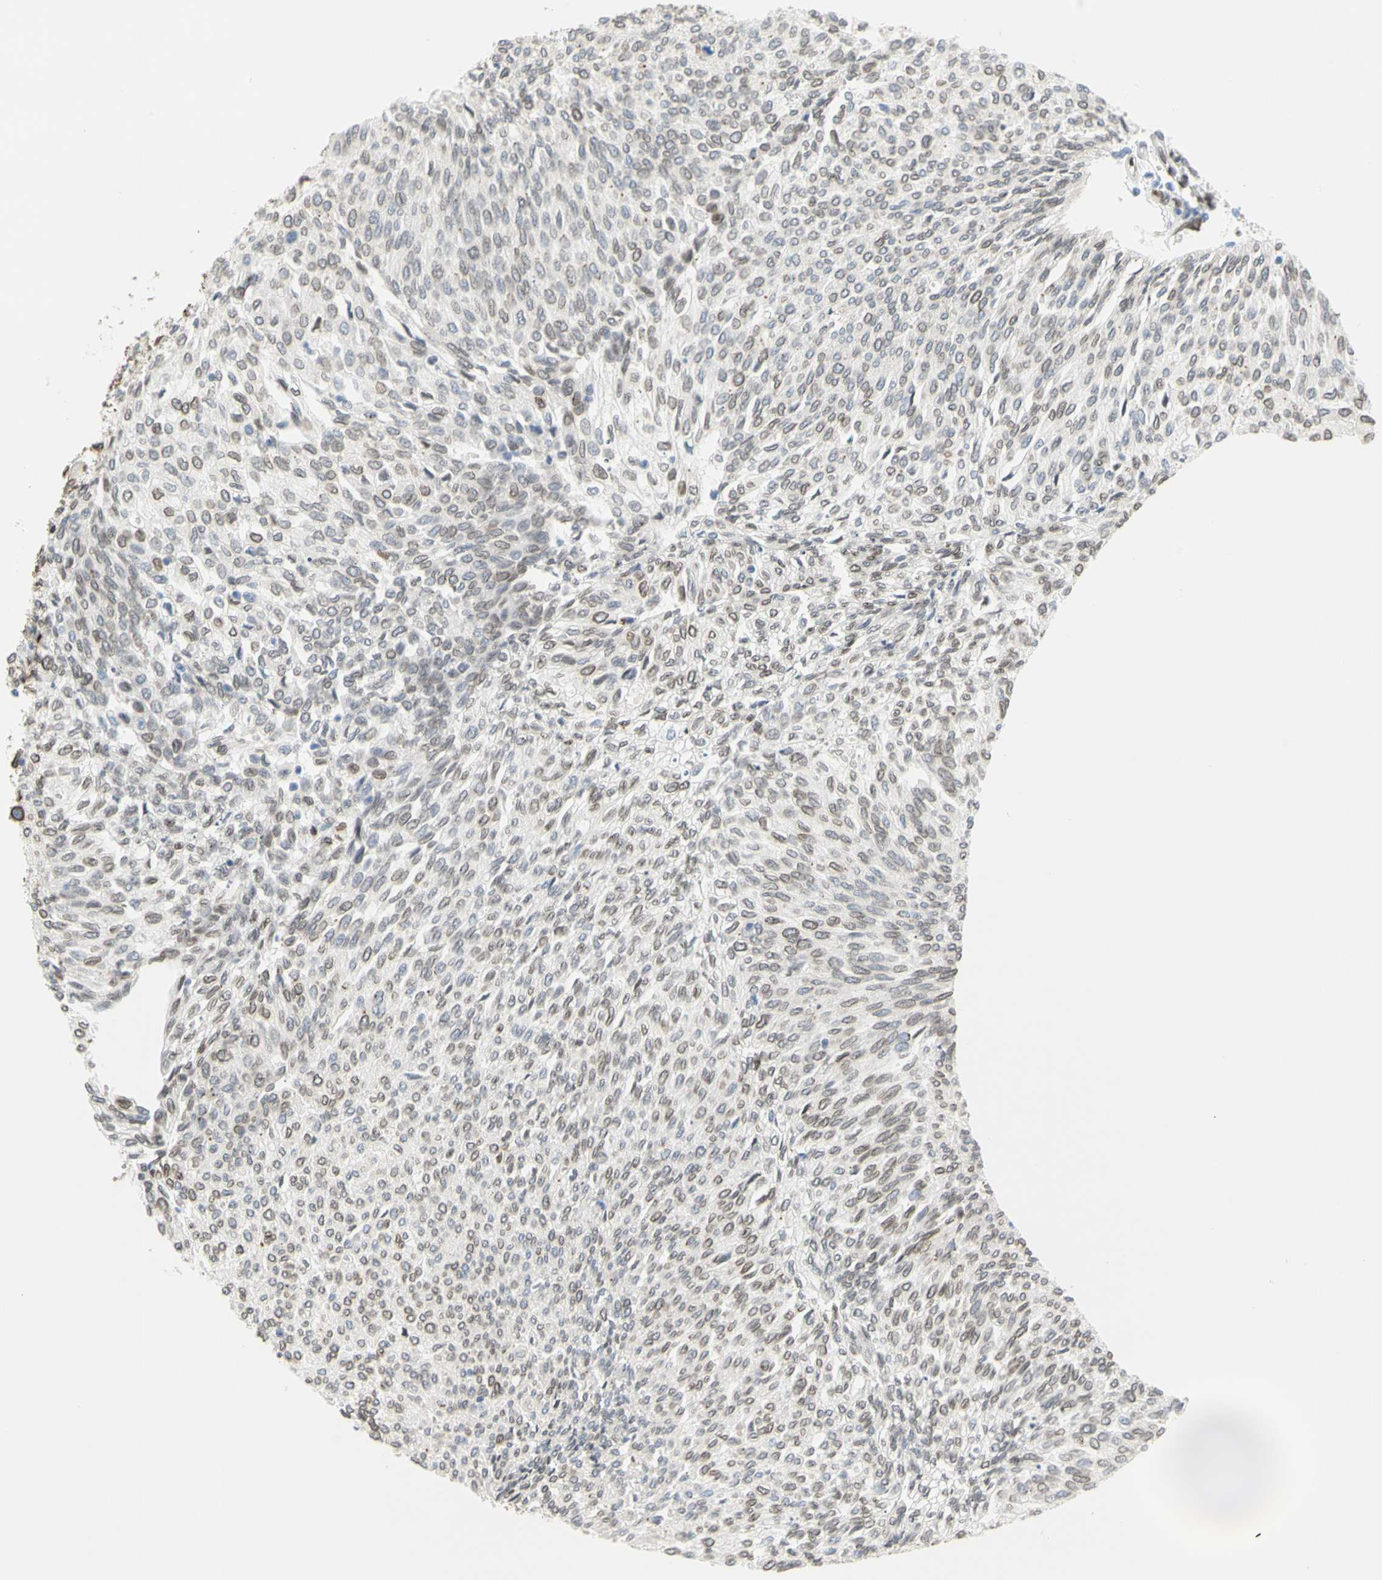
{"staining": {"intensity": "weak", "quantity": "25%-75%", "location": "cytoplasmic/membranous,nuclear"}, "tissue": "urothelial cancer", "cell_type": "Tumor cells", "image_type": "cancer", "snomed": [{"axis": "morphology", "description": "Urothelial carcinoma, Low grade"}, {"axis": "topography", "description": "Urinary bladder"}], "caption": "High-power microscopy captured an immunohistochemistry (IHC) photomicrograph of urothelial cancer, revealing weak cytoplasmic/membranous and nuclear positivity in about 25%-75% of tumor cells.", "gene": "SUN1", "patient": {"sex": "female", "age": 79}}